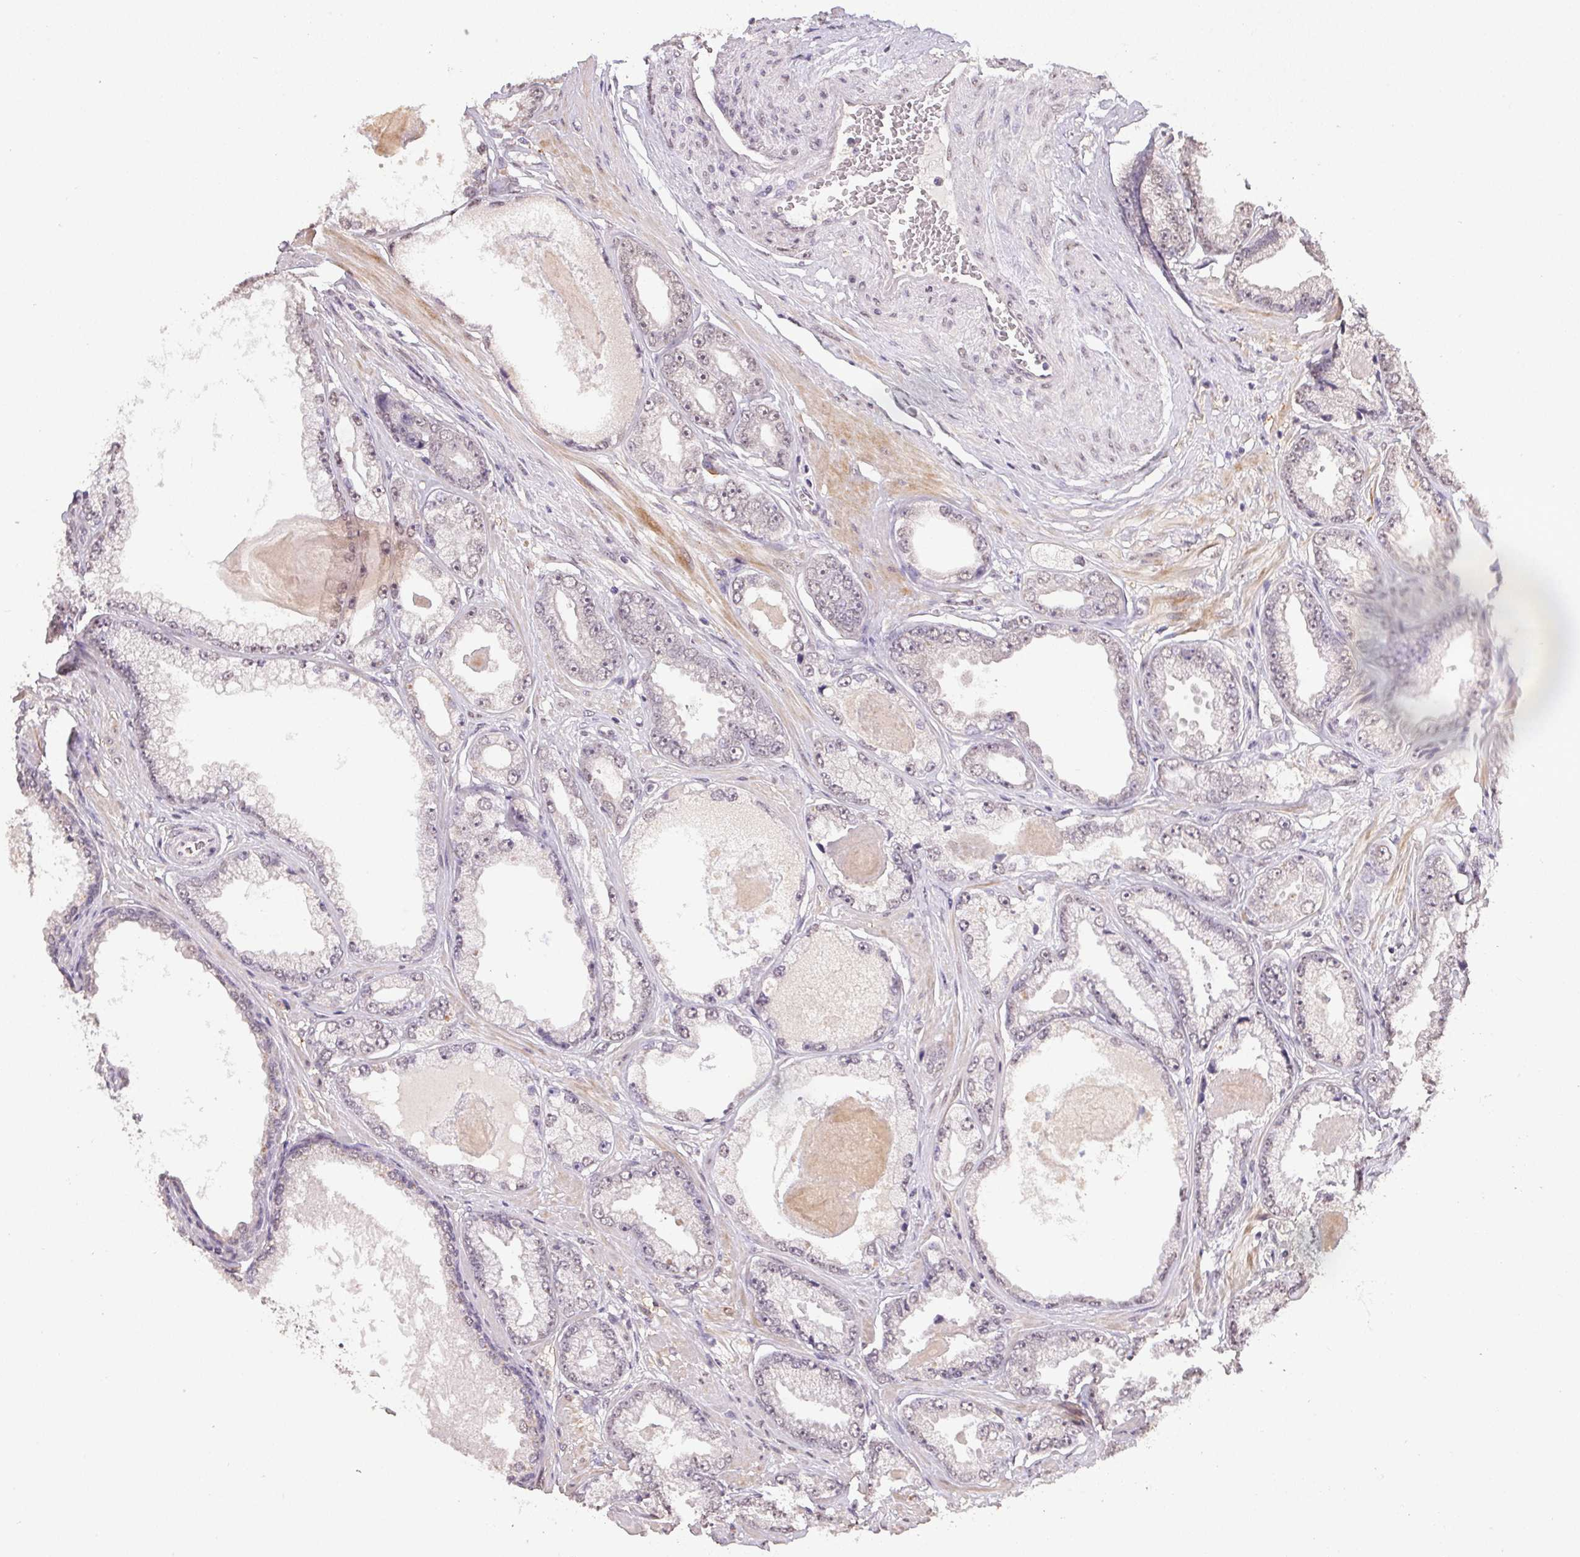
{"staining": {"intensity": "negative", "quantity": "none", "location": "none"}, "tissue": "prostate cancer", "cell_type": "Tumor cells", "image_type": "cancer", "snomed": [{"axis": "morphology", "description": "Adenocarcinoma, Low grade"}, {"axis": "topography", "description": "Prostate"}], "caption": "A high-resolution photomicrograph shows IHC staining of prostate cancer, which exhibits no significant expression in tumor cells.", "gene": "PPP4R4", "patient": {"sex": "male", "age": 64}}